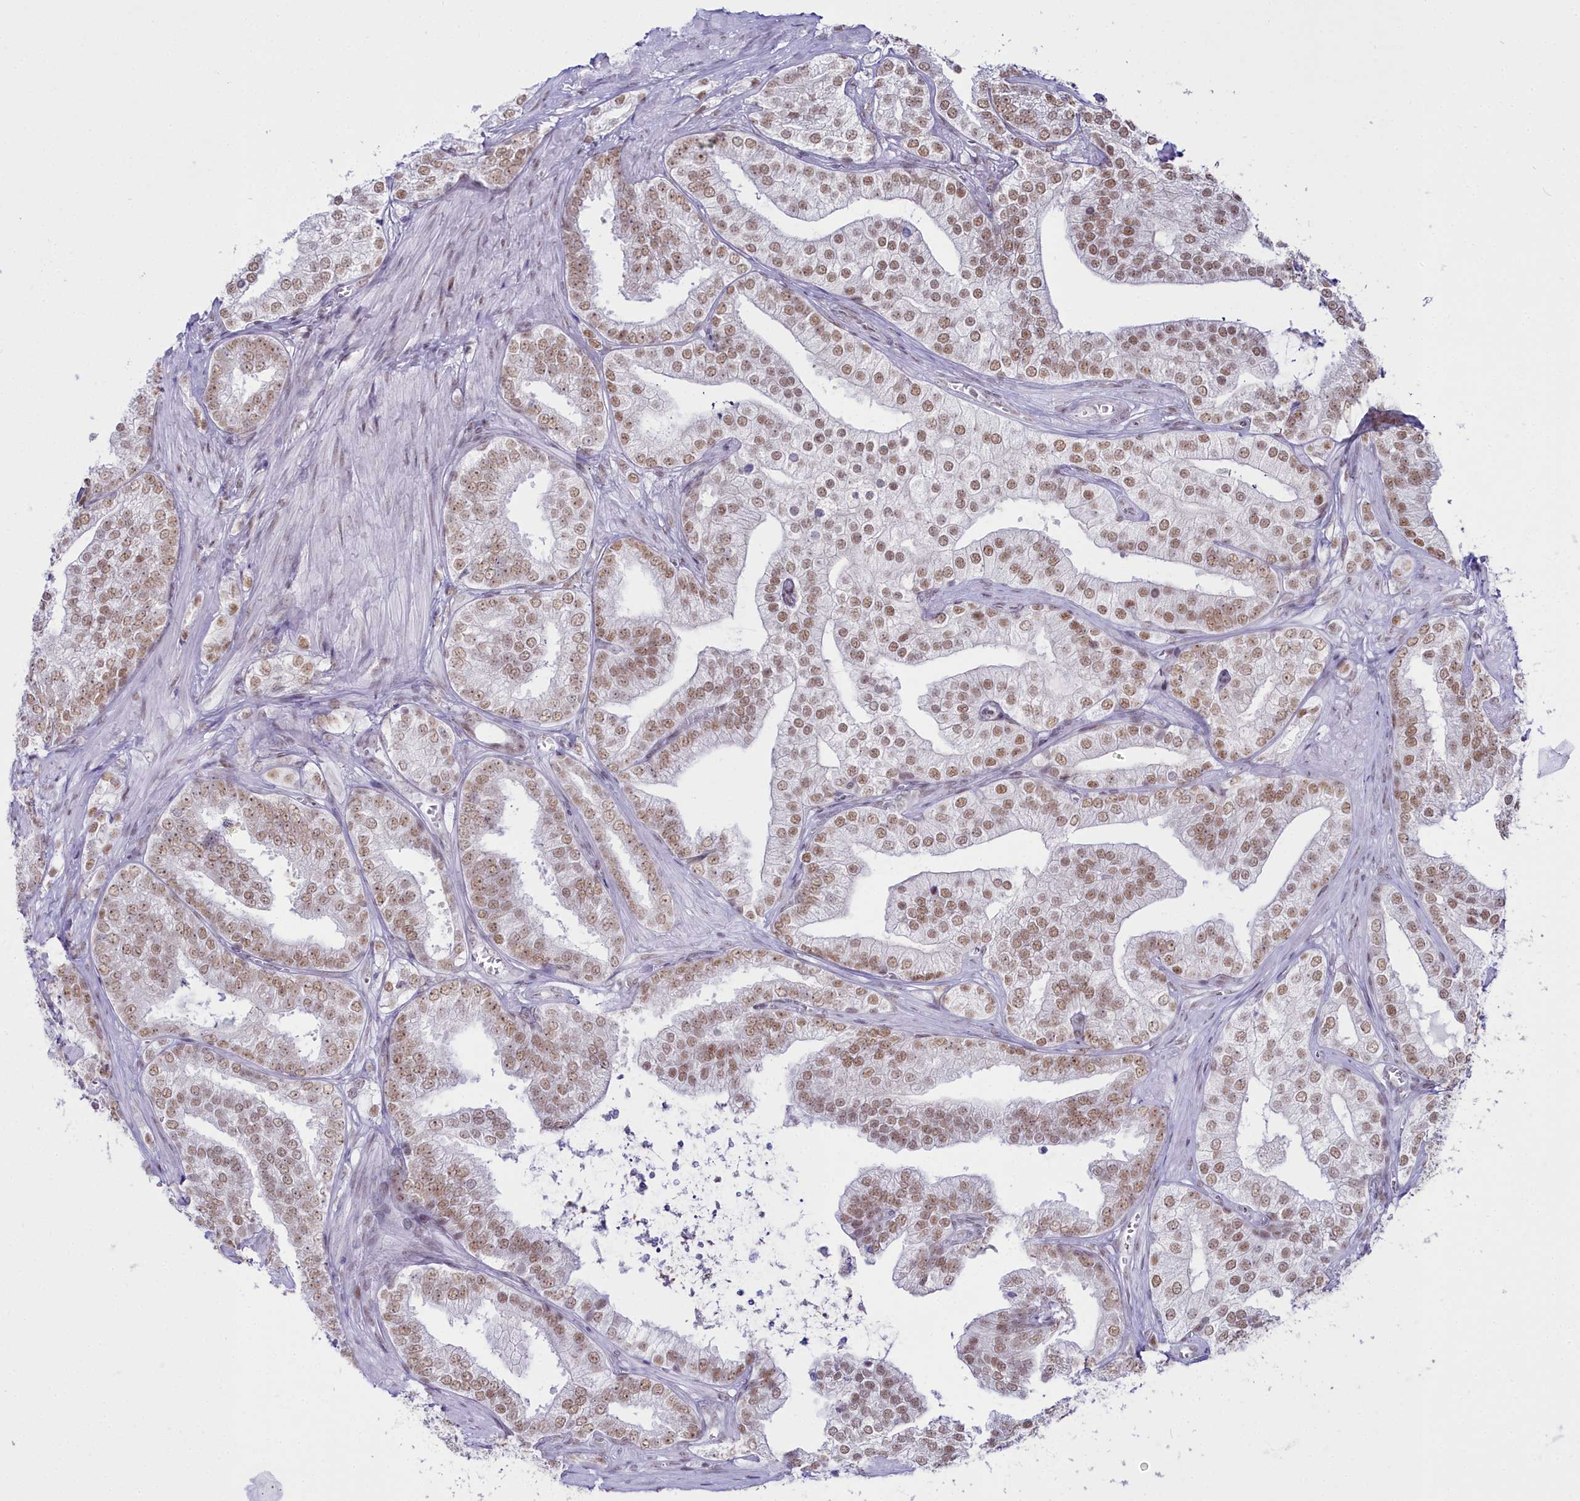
{"staining": {"intensity": "moderate", "quantity": ">75%", "location": "nuclear"}, "tissue": "prostate cancer", "cell_type": "Tumor cells", "image_type": "cancer", "snomed": [{"axis": "morphology", "description": "Adenocarcinoma, High grade"}, {"axis": "topography", "description": "Prostate"}], "caption": "This is a histology image of immunohistochemistry staining of adenocarcinoma (high-grade) (prostate), which shows moderate expression in the nuclear of tumor cells.", "gene": "RBM12", "patient": {"sex": "male", "age": 50}}